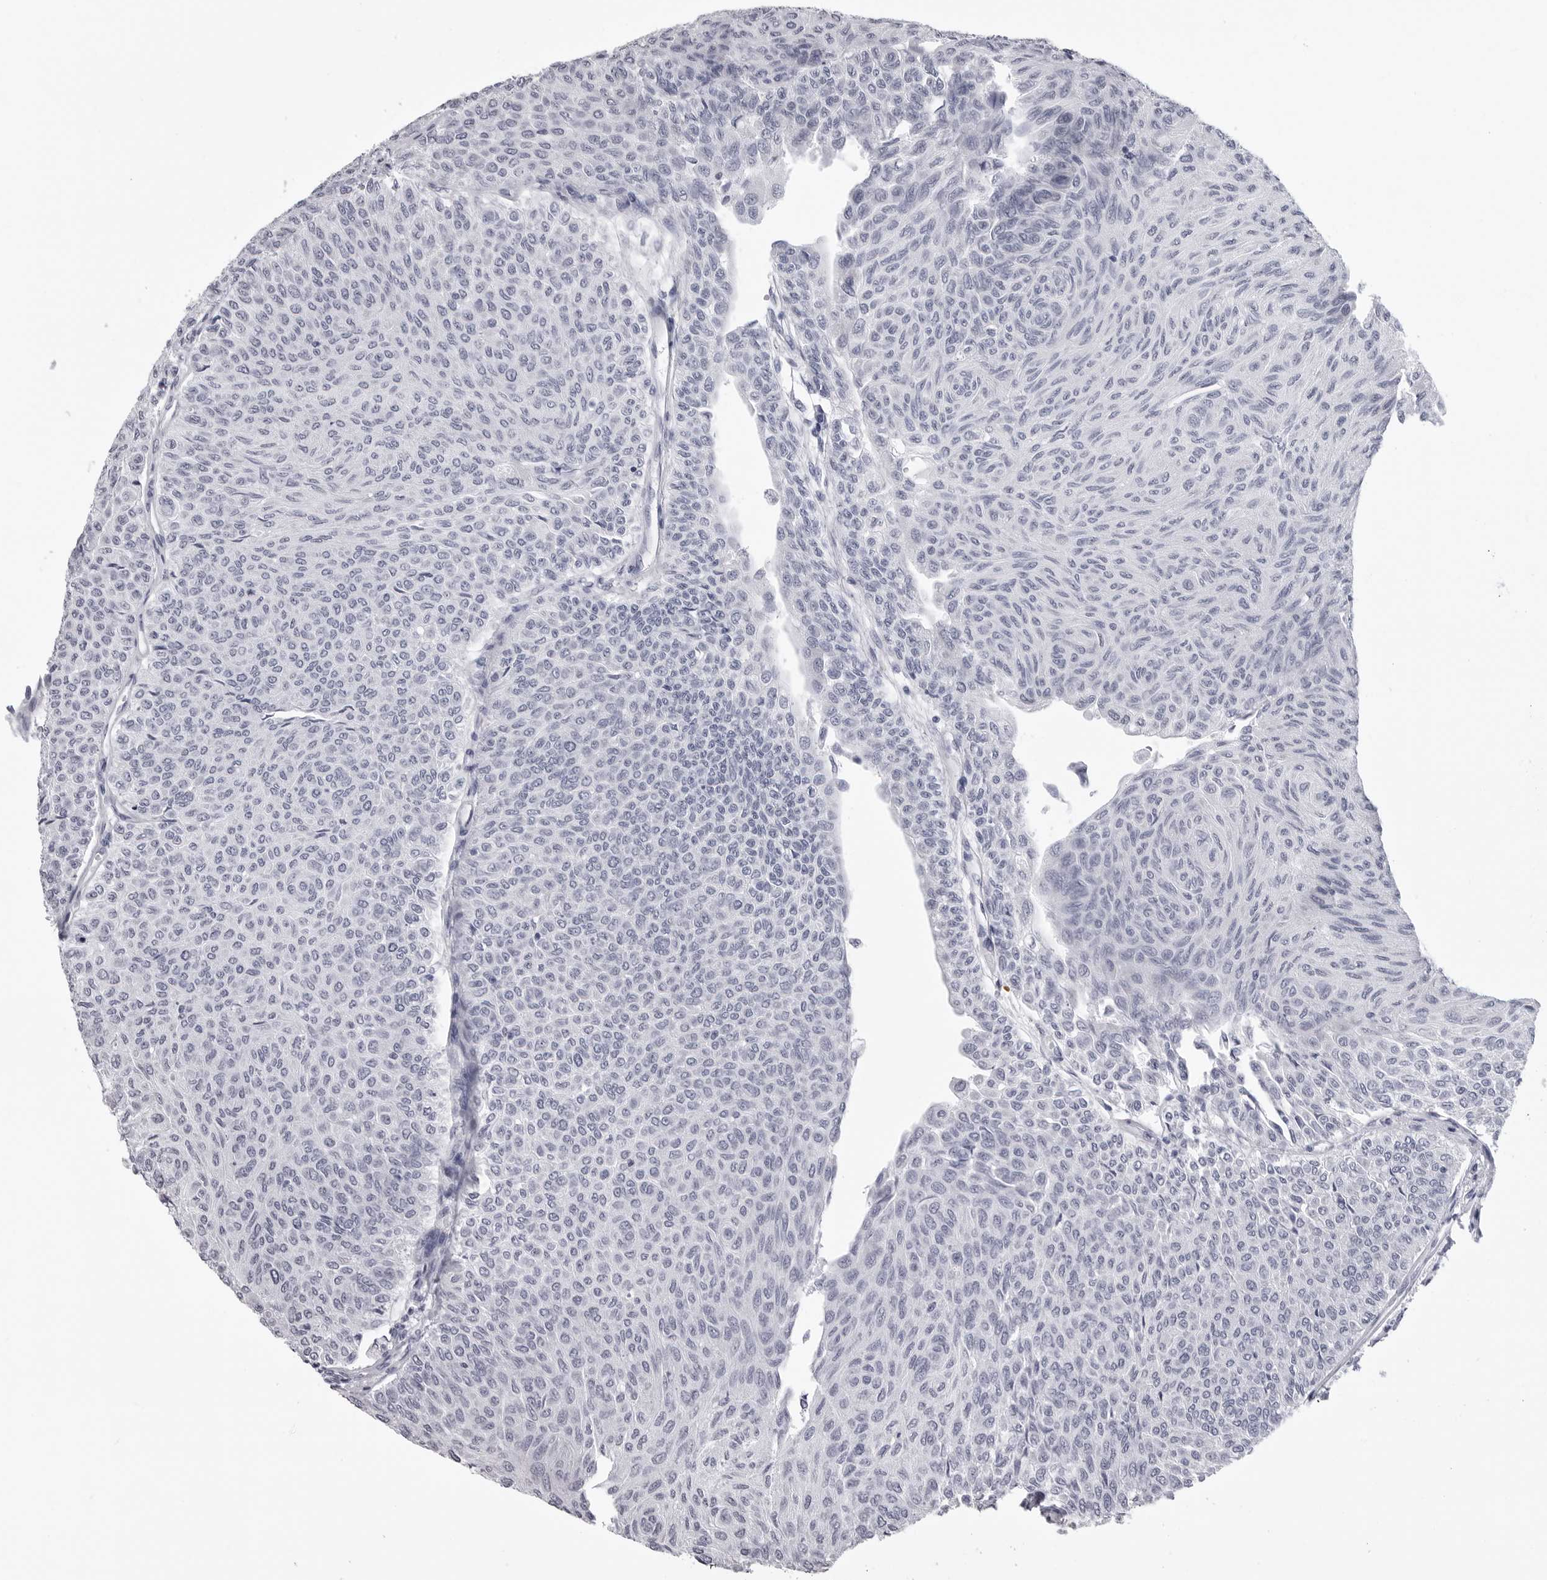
{"staining": {"intensity": "negative", "quantity": "none", "location": "none"}, "tissue": "urothelial cancer", "cell_type": "Tumor cells", "image_type": "cancer", "snomed": [{"axis": "morphology", "description": "Urothelial carcinoma, Low grade"}, {"axis": "topography", "description": "Urinary bladder"}], "caption": "Urothelial cancer was stained to show a protein in brown. There is no significant positivity in tumor cells. Nuclei are stained in blue.", "gene": "LGALS4", "patient": {"sex": "male", "age": 78}}